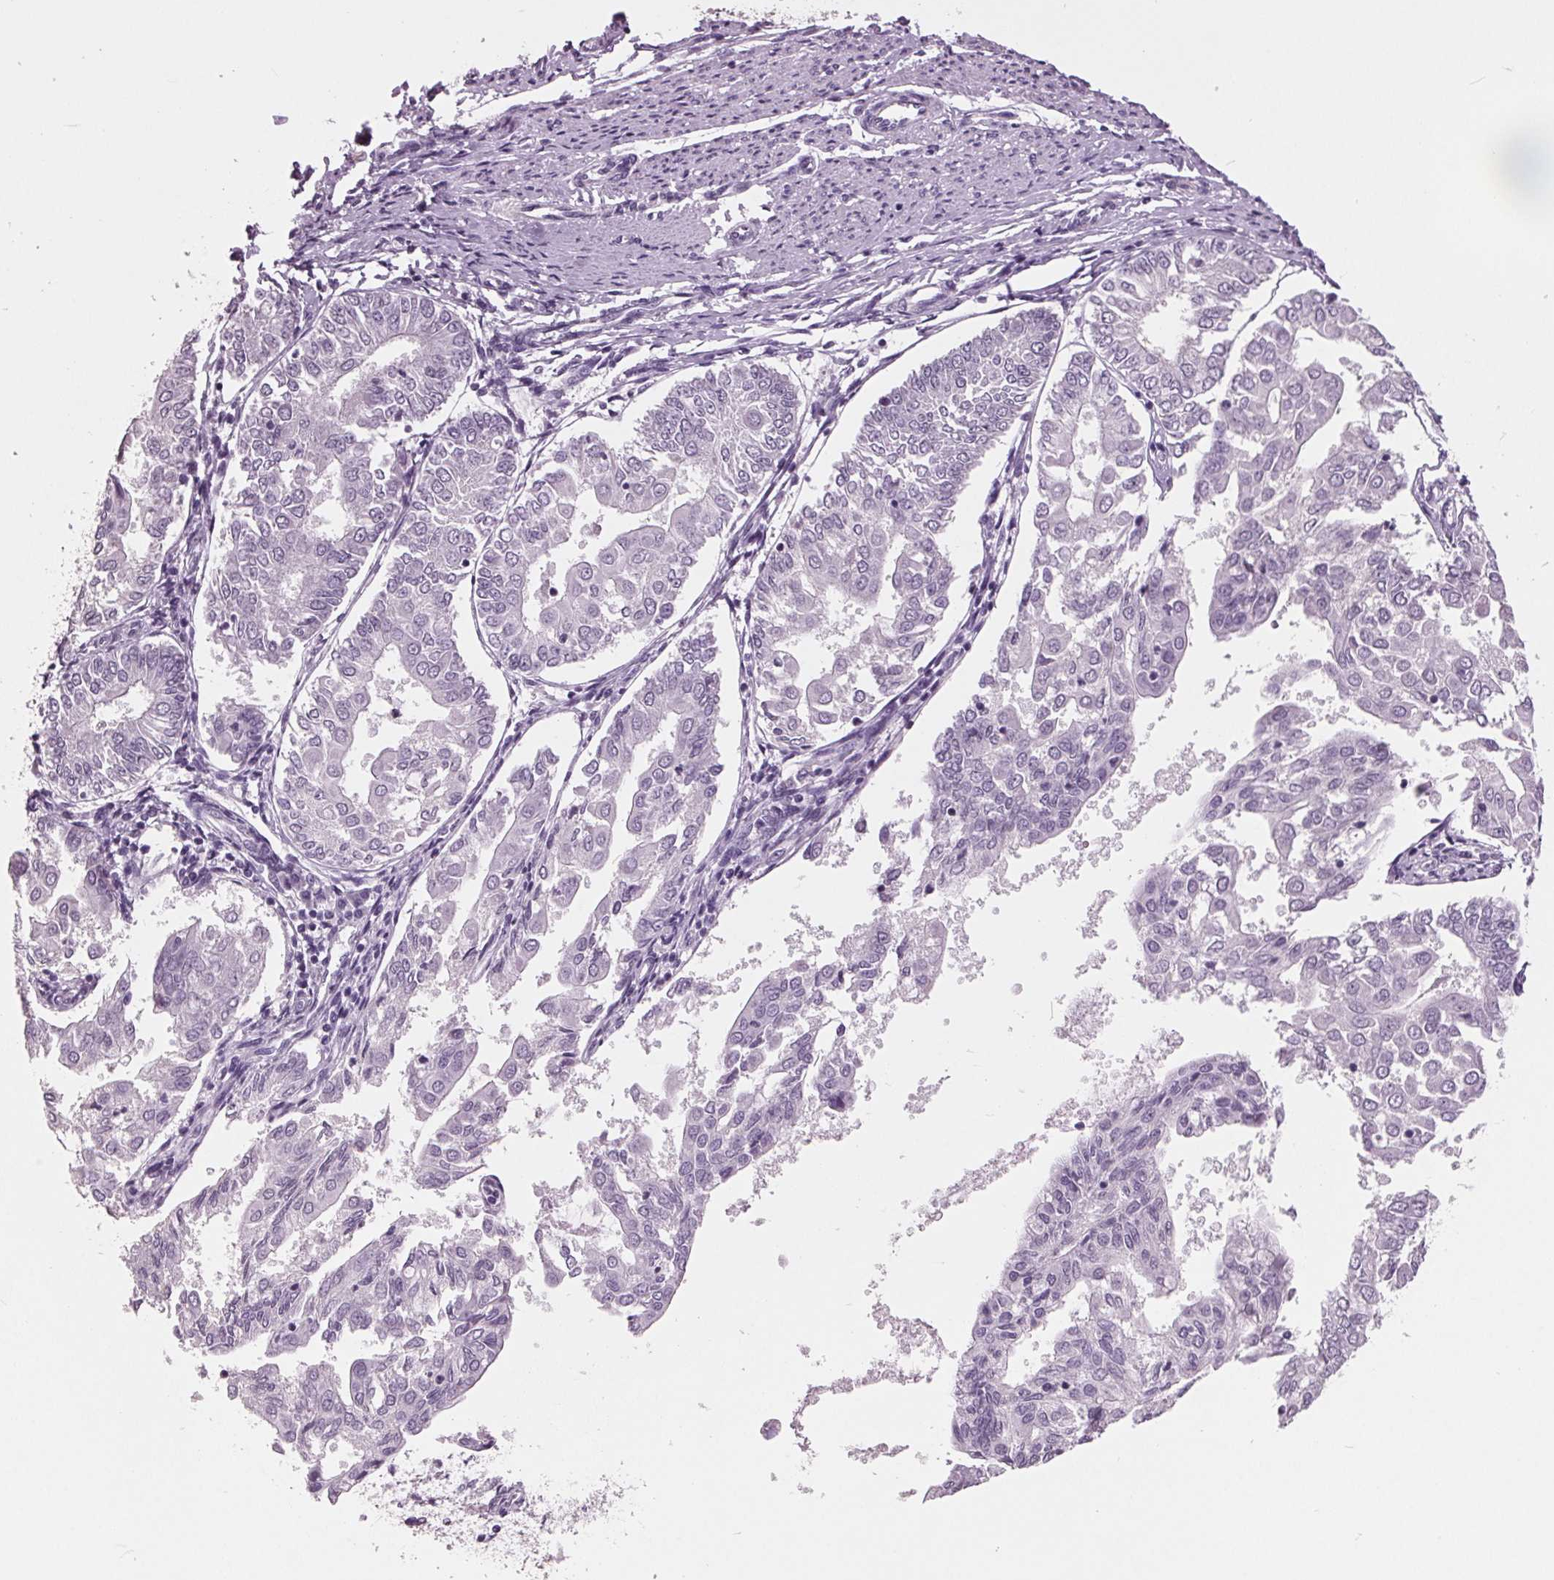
{"staining": {"intensity": "negative", "quantity": "none", "location": "none"}, "tissue": "endometrial cancer", "cell_type": "Tumor cells", "image_type": "cancer", "snomed": [{"axis": "morphology", "description": "Adenocarcinoma, NOS"}, {"axis": "topography", "description": "Endometrium"}], "caption": "Adenocarcinoma (endometrial) stained for a protein using immunohistochemistry reveals no positivity tumor cells.", "gene": "AMBP", "patient": {"sex": "female", "age": 68}}